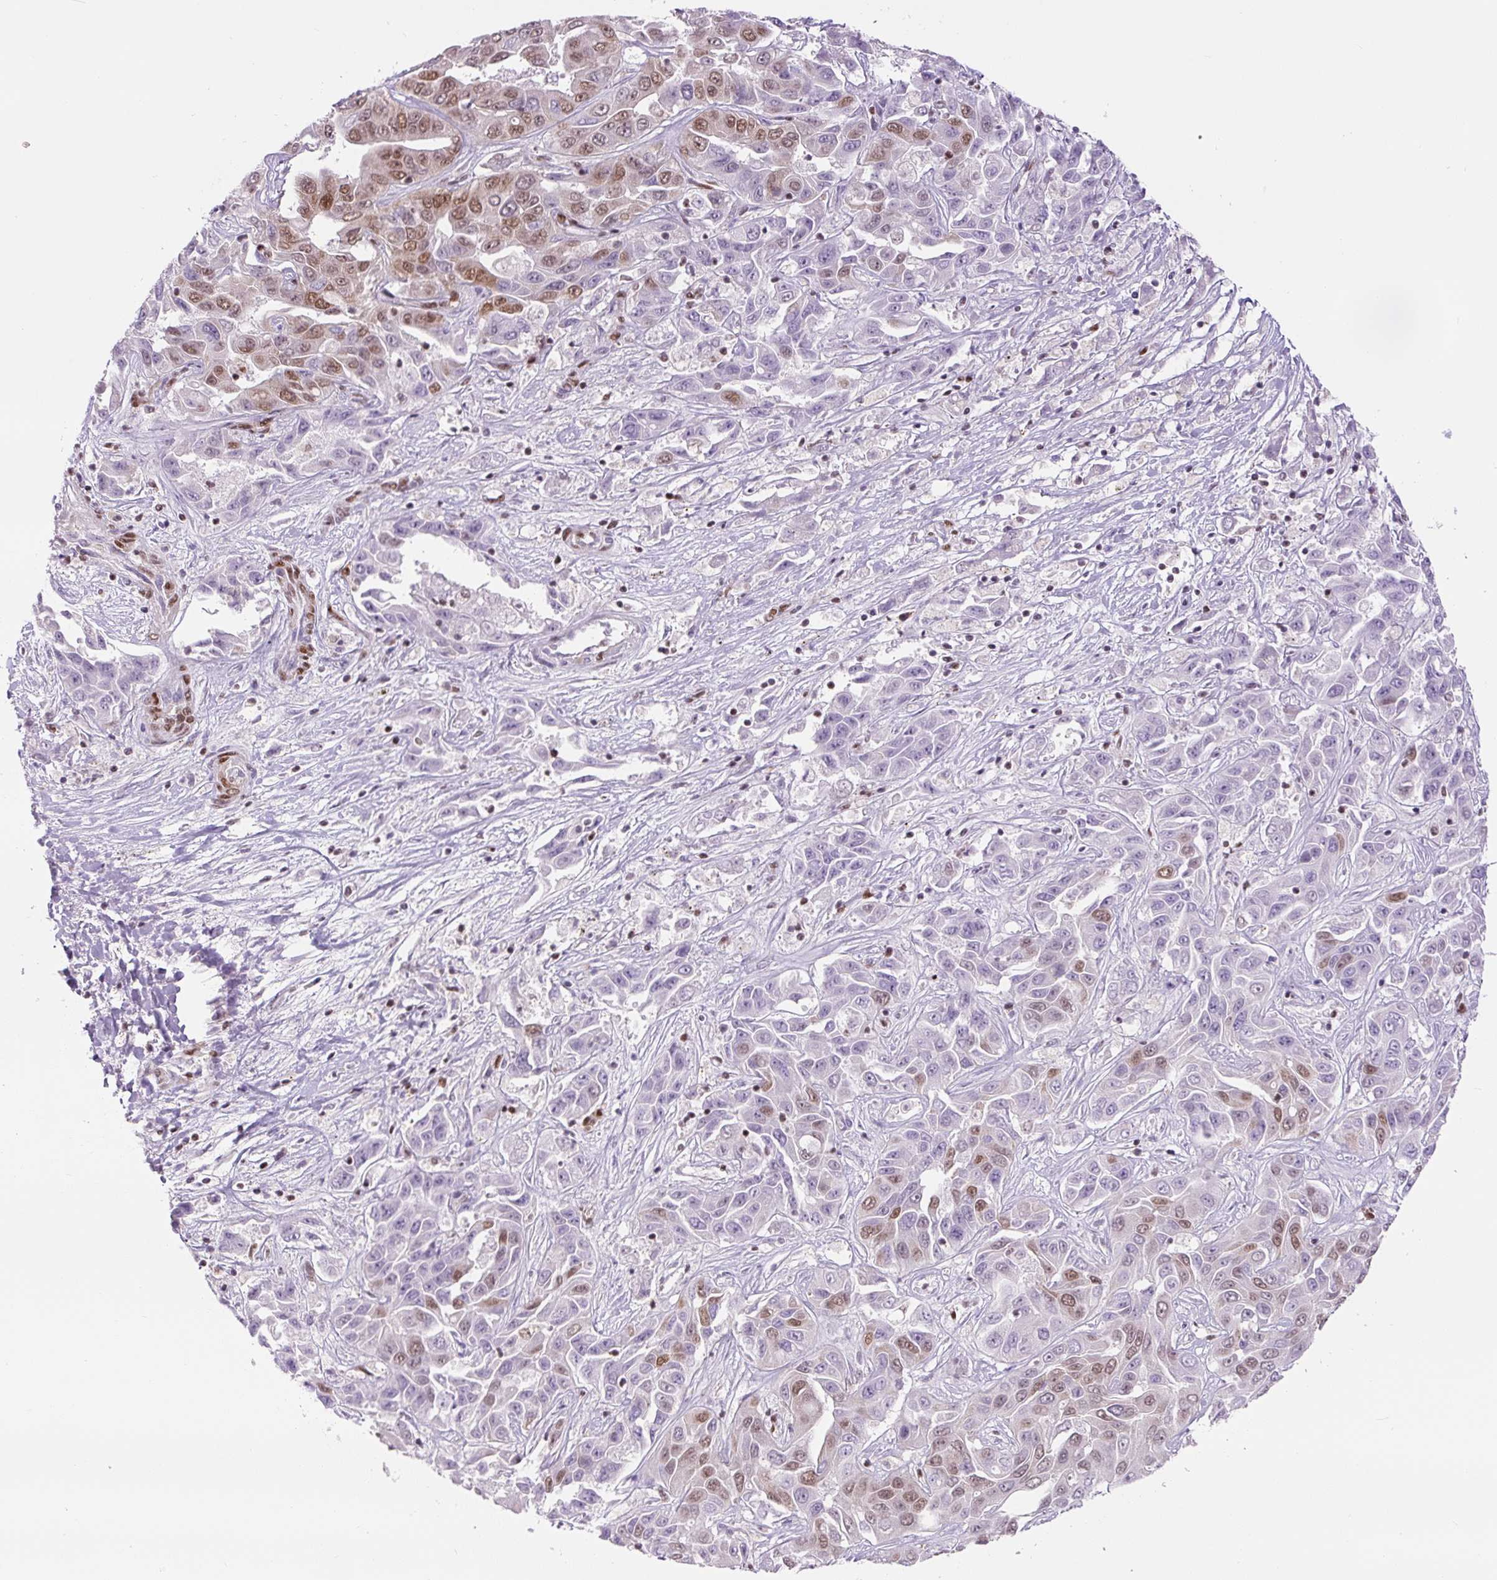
{"staining": {"intensity": "moderate", "quantity": ">75%", "location": "nuclear"}, "tissue": "liver cancer", "cell_type": "Tumor cells", "image_type": "cancer", "snomed": [{"axis": "morphology", "description": "Cholangiocarcinoma"}, {"axis": "topography", "description": "Liver"}], "caption": "Brown immunohistochemical staining in human liver cancer (cholangiocarcinoma) exhibits moderate nuclear positivity in approximately >75% of tumor cells.", "gene": "FUS", "patient": {"sex": "female", "age": 52}}